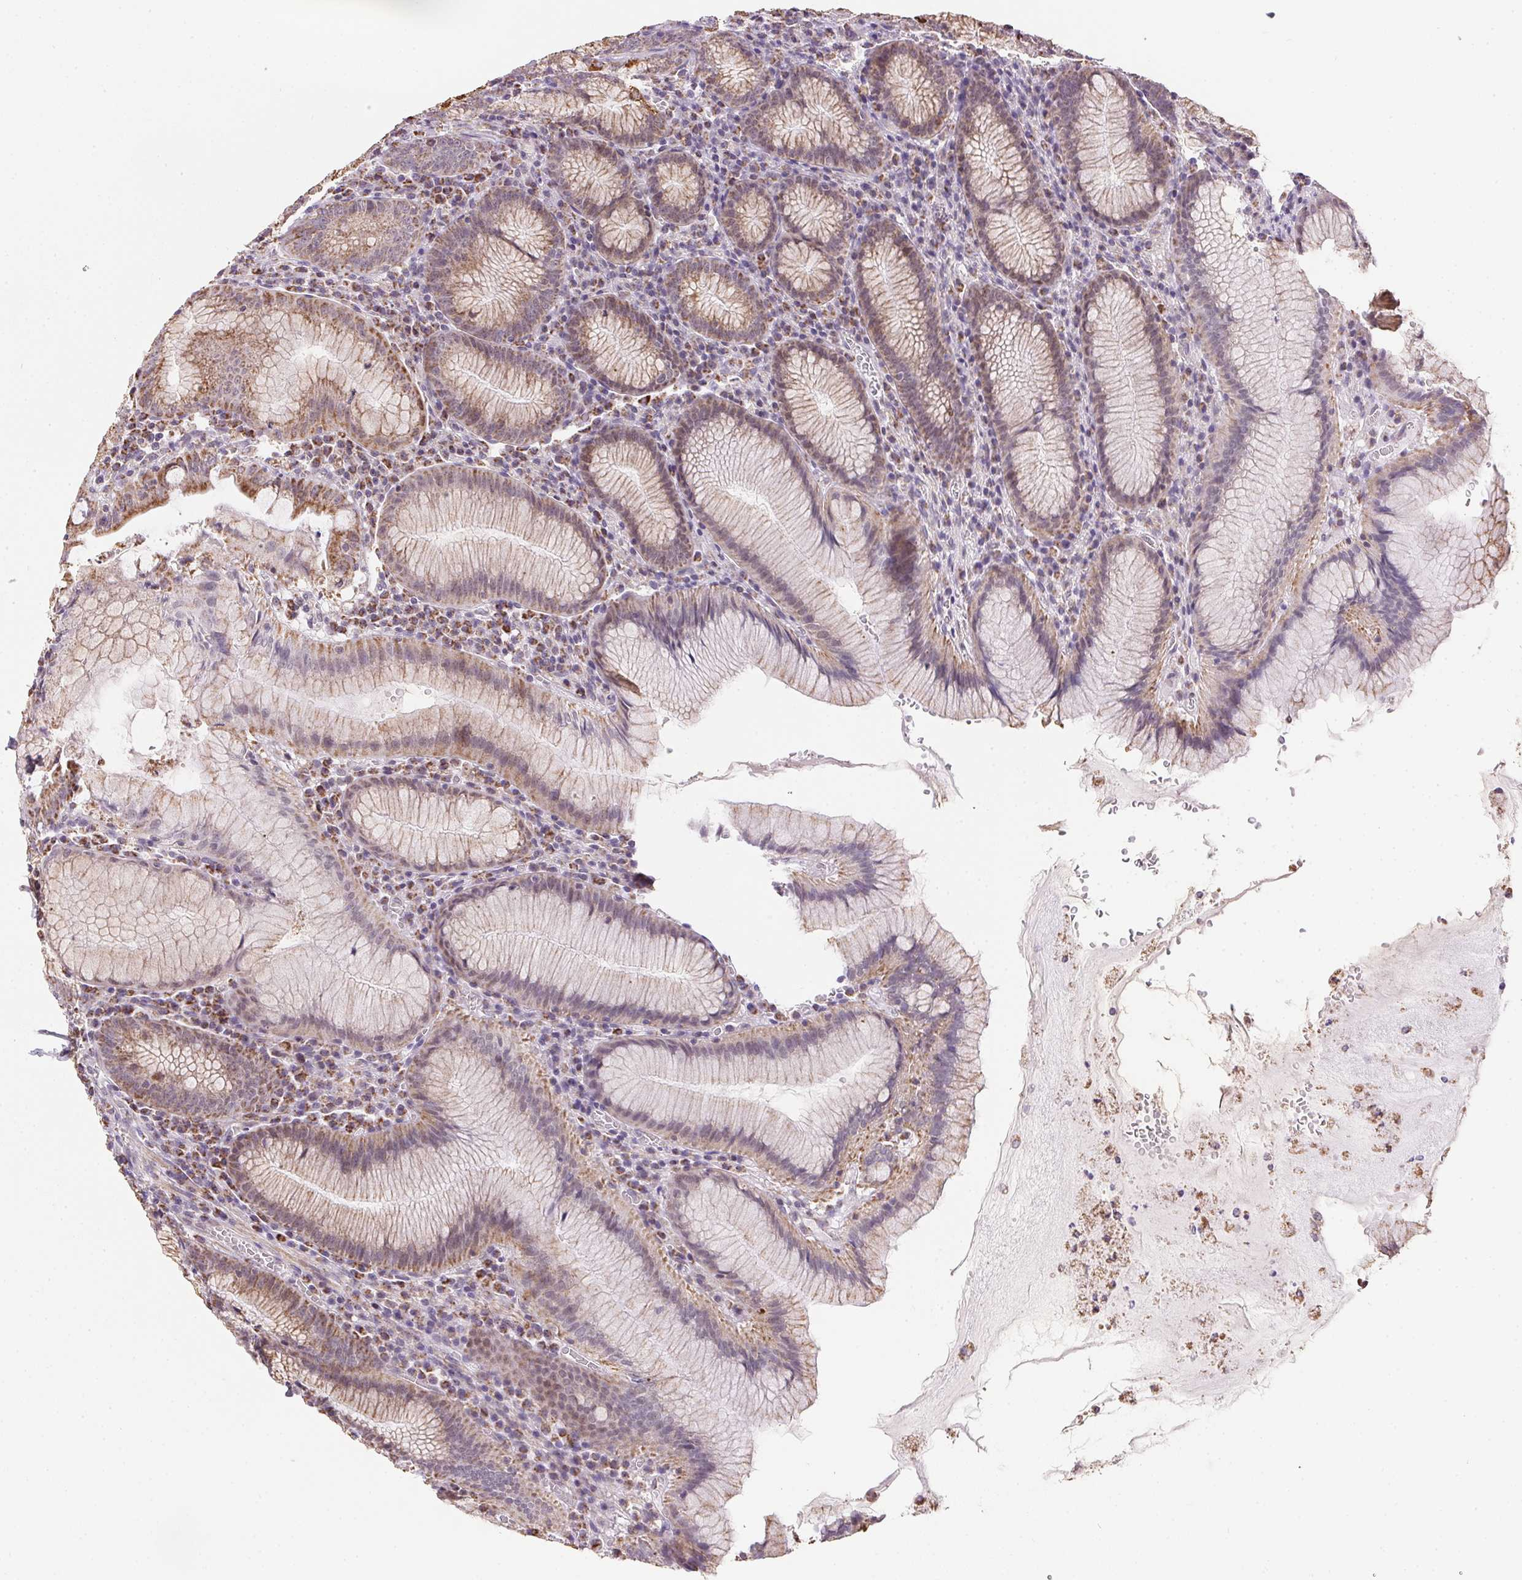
{"staining": {"intensity": "strong", "quantity": "25%-75%", "location": "cytoplasmic/membranous"}, "tissue": "stomach", "cell_type": "Glandular cells", "image_type": "normal", "snomed": [{"axis": "morphology", "description": "Normal tissue, NOS"}, {"axis": "topography", "description": "Stomach"}], "caption": "This histopathology image reveals IHC staining of unremarkable human stomach, with high strong cytoplasmic/membranous staining in approximately 25%-75% of glandular cells.", "gene": "MAPK11", "patient": {"sex": "male", "age": 55}}